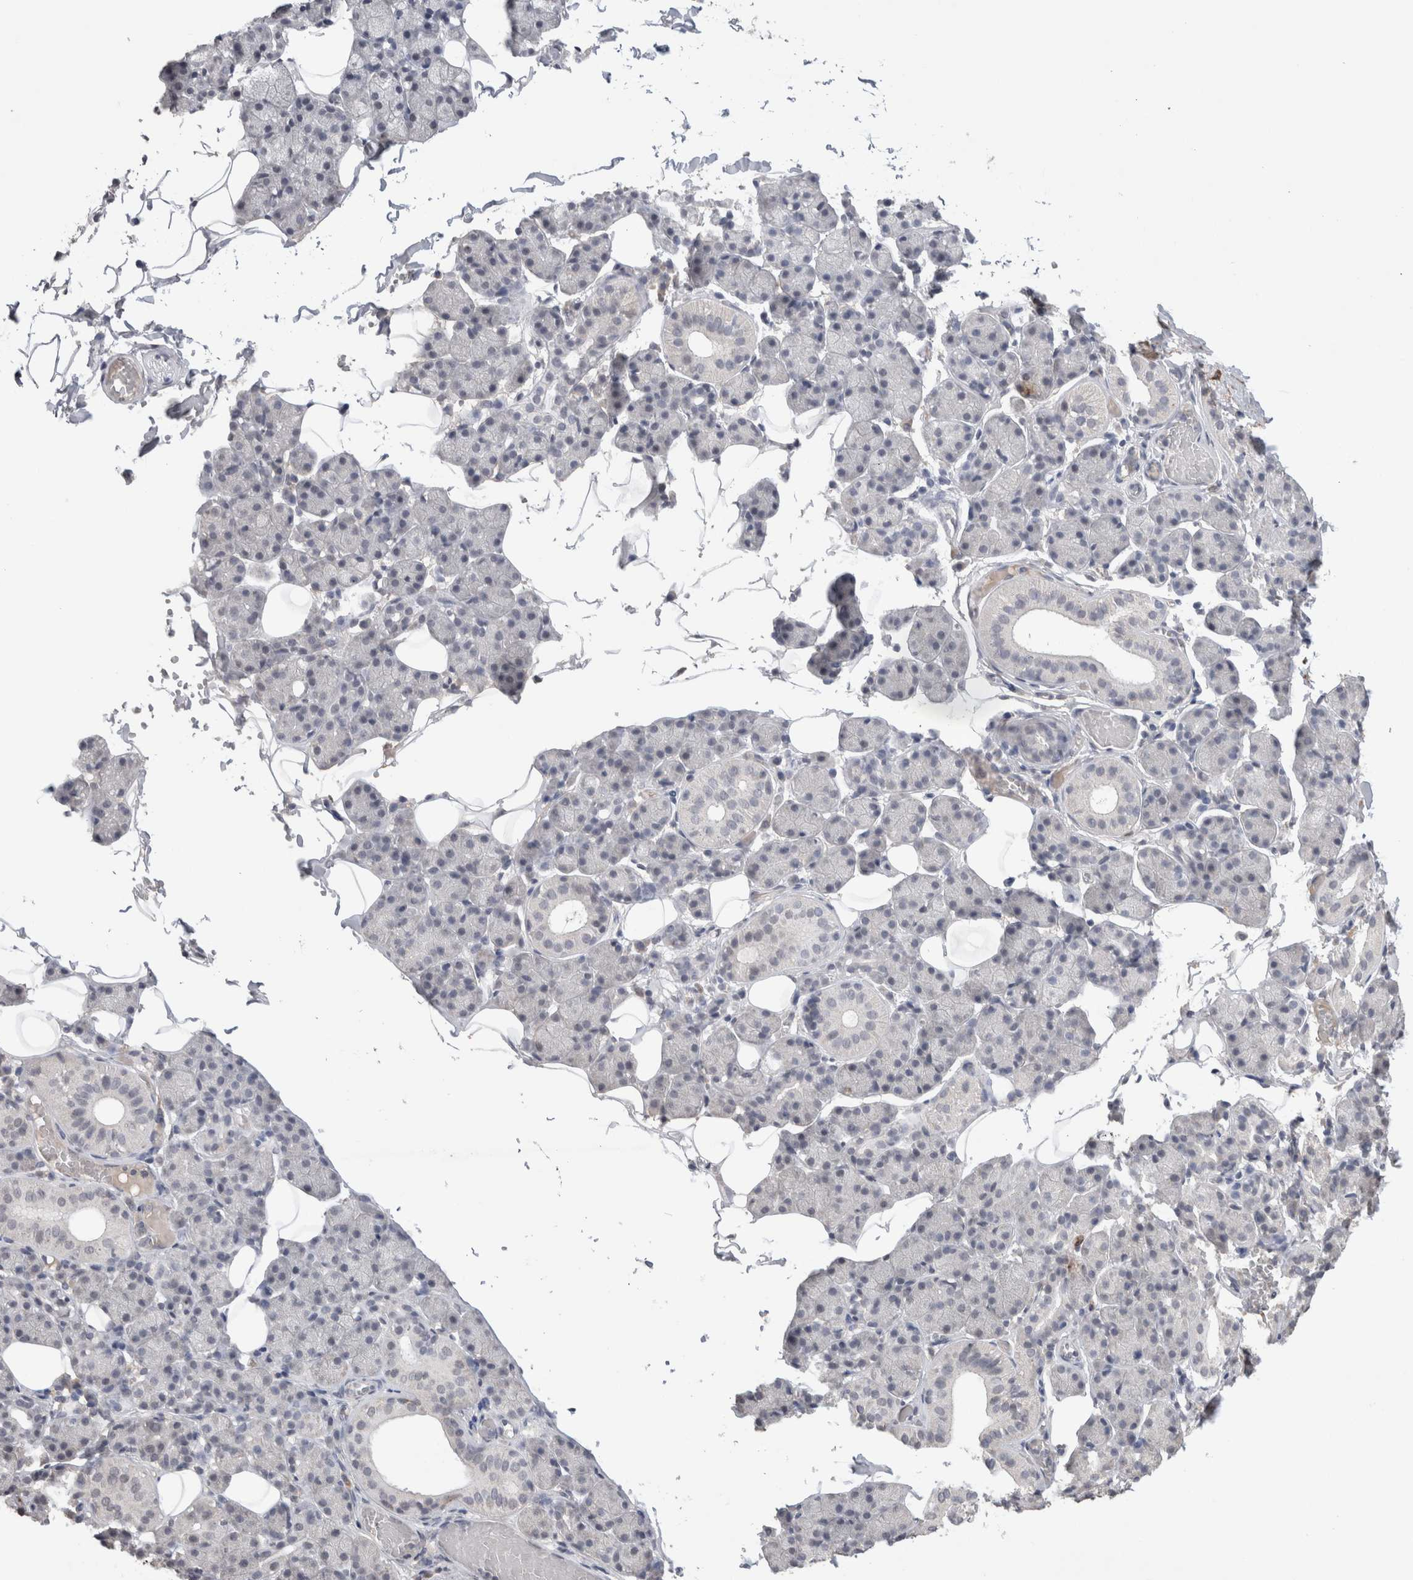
{"staining": {"intensity": "negative", "quantity": "none", "location": "none"}, "tissue": "salivary gland", "cell_type": "Glandular cells", "image_type": "normal", "snomed": [{"axis": "morphology", "description": "Normal tissue, NOS"}, {"axis": "topography", "description": "Salivary gland"}], "caption": "The image shows no staining of glandular cells in unremarkable salivary gland.", "gene": "CDH13", "patient": {"sex": "female", "age": 33}}